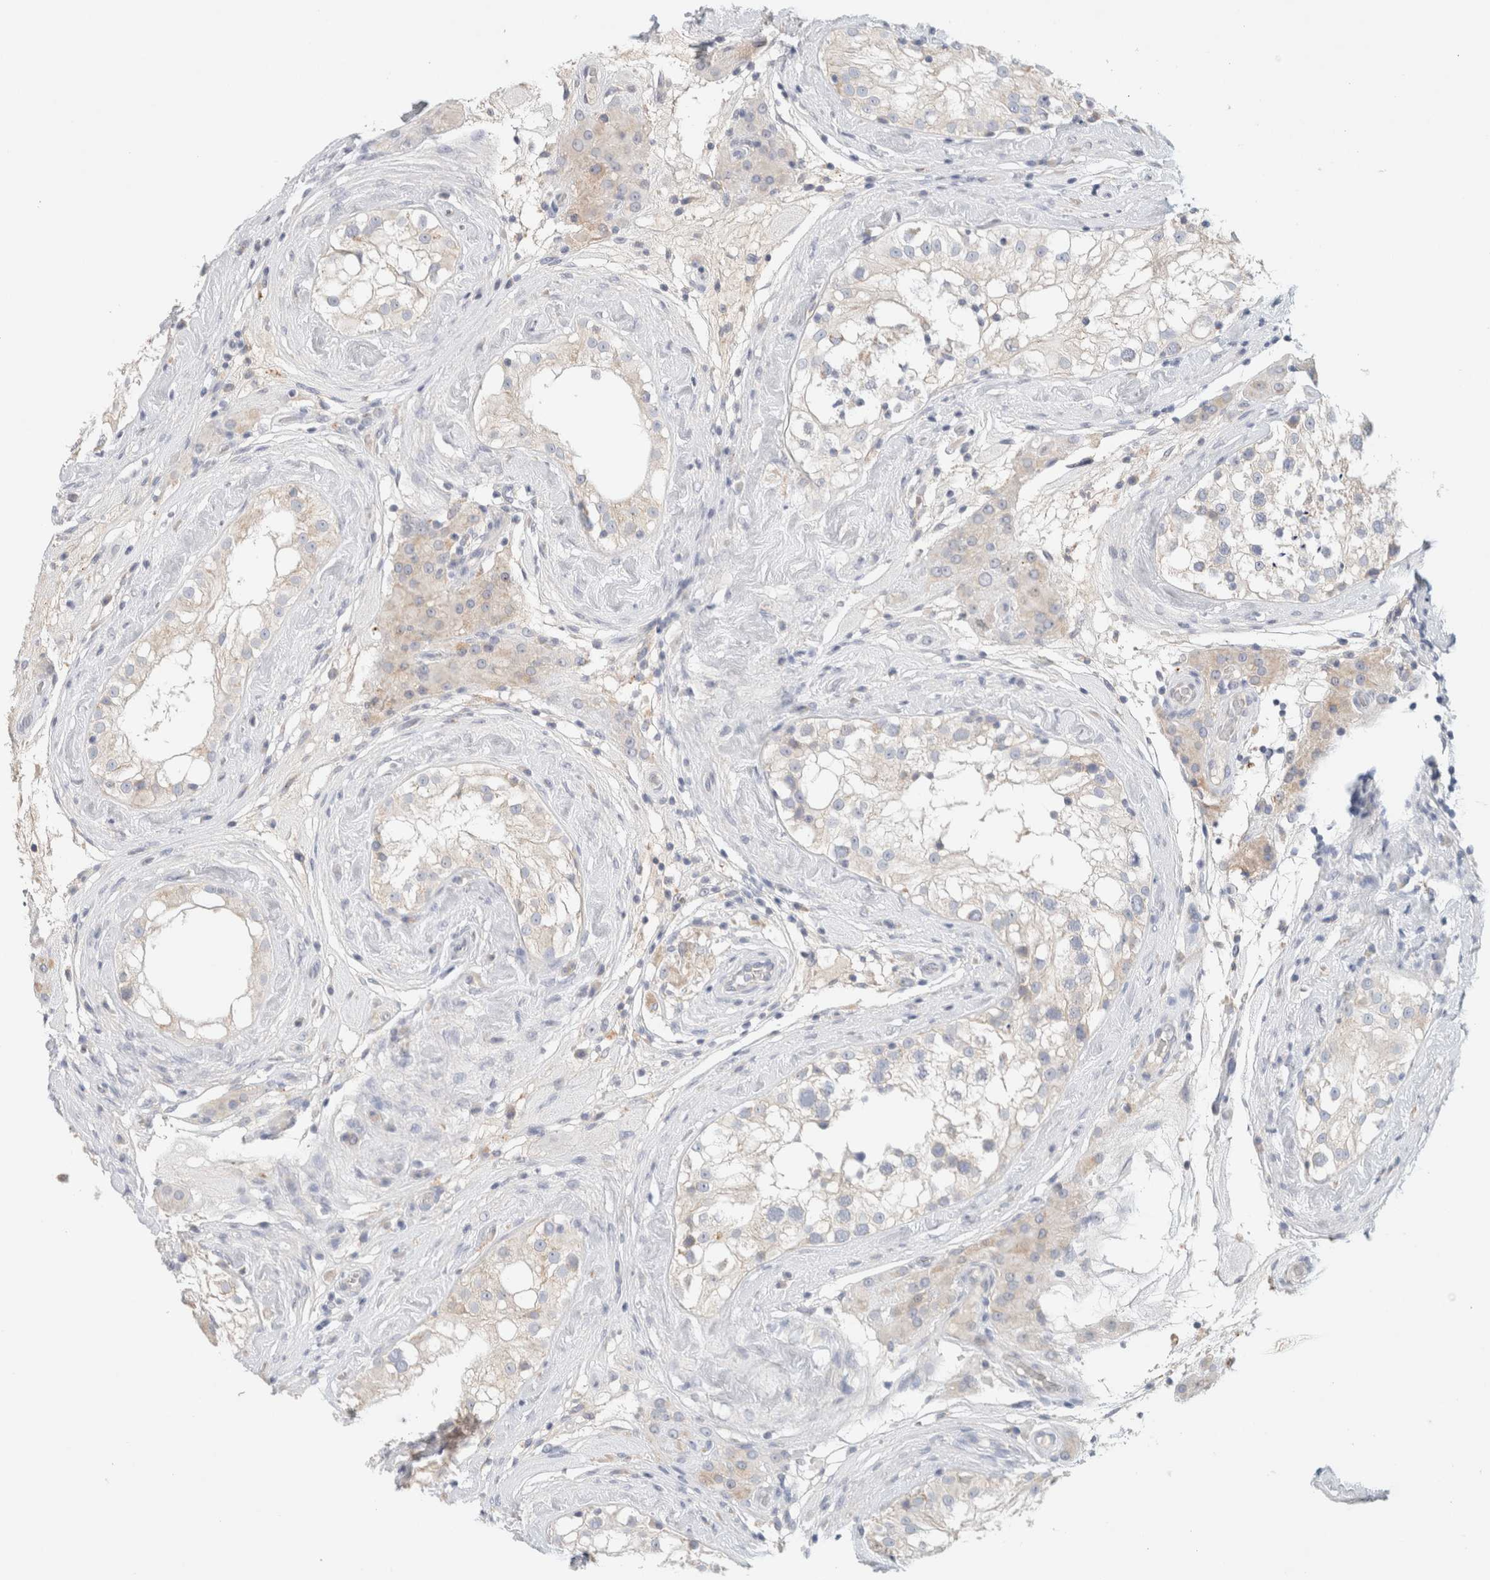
{"staining": {"intensity": "weak", "quantity": "<25%", "location": "cytoplasmic/membranous"}, "tissue": "testis", "cell_type": "Cells in seminiferous ducts", "image_type": "normal", "snomed": [{"axis": "morphology", "description": "Normal tissue, NOS"}, {"axis": "topography", "description": "Testis"}], "caption": "High power microscopy photomicrograph of an IHC histopathology image of unremarkable testis, revealing no significant expression in cells in seminiferous ducts.", "gene": "HEXD", "patient": {"sex": "male", "age": 46}}